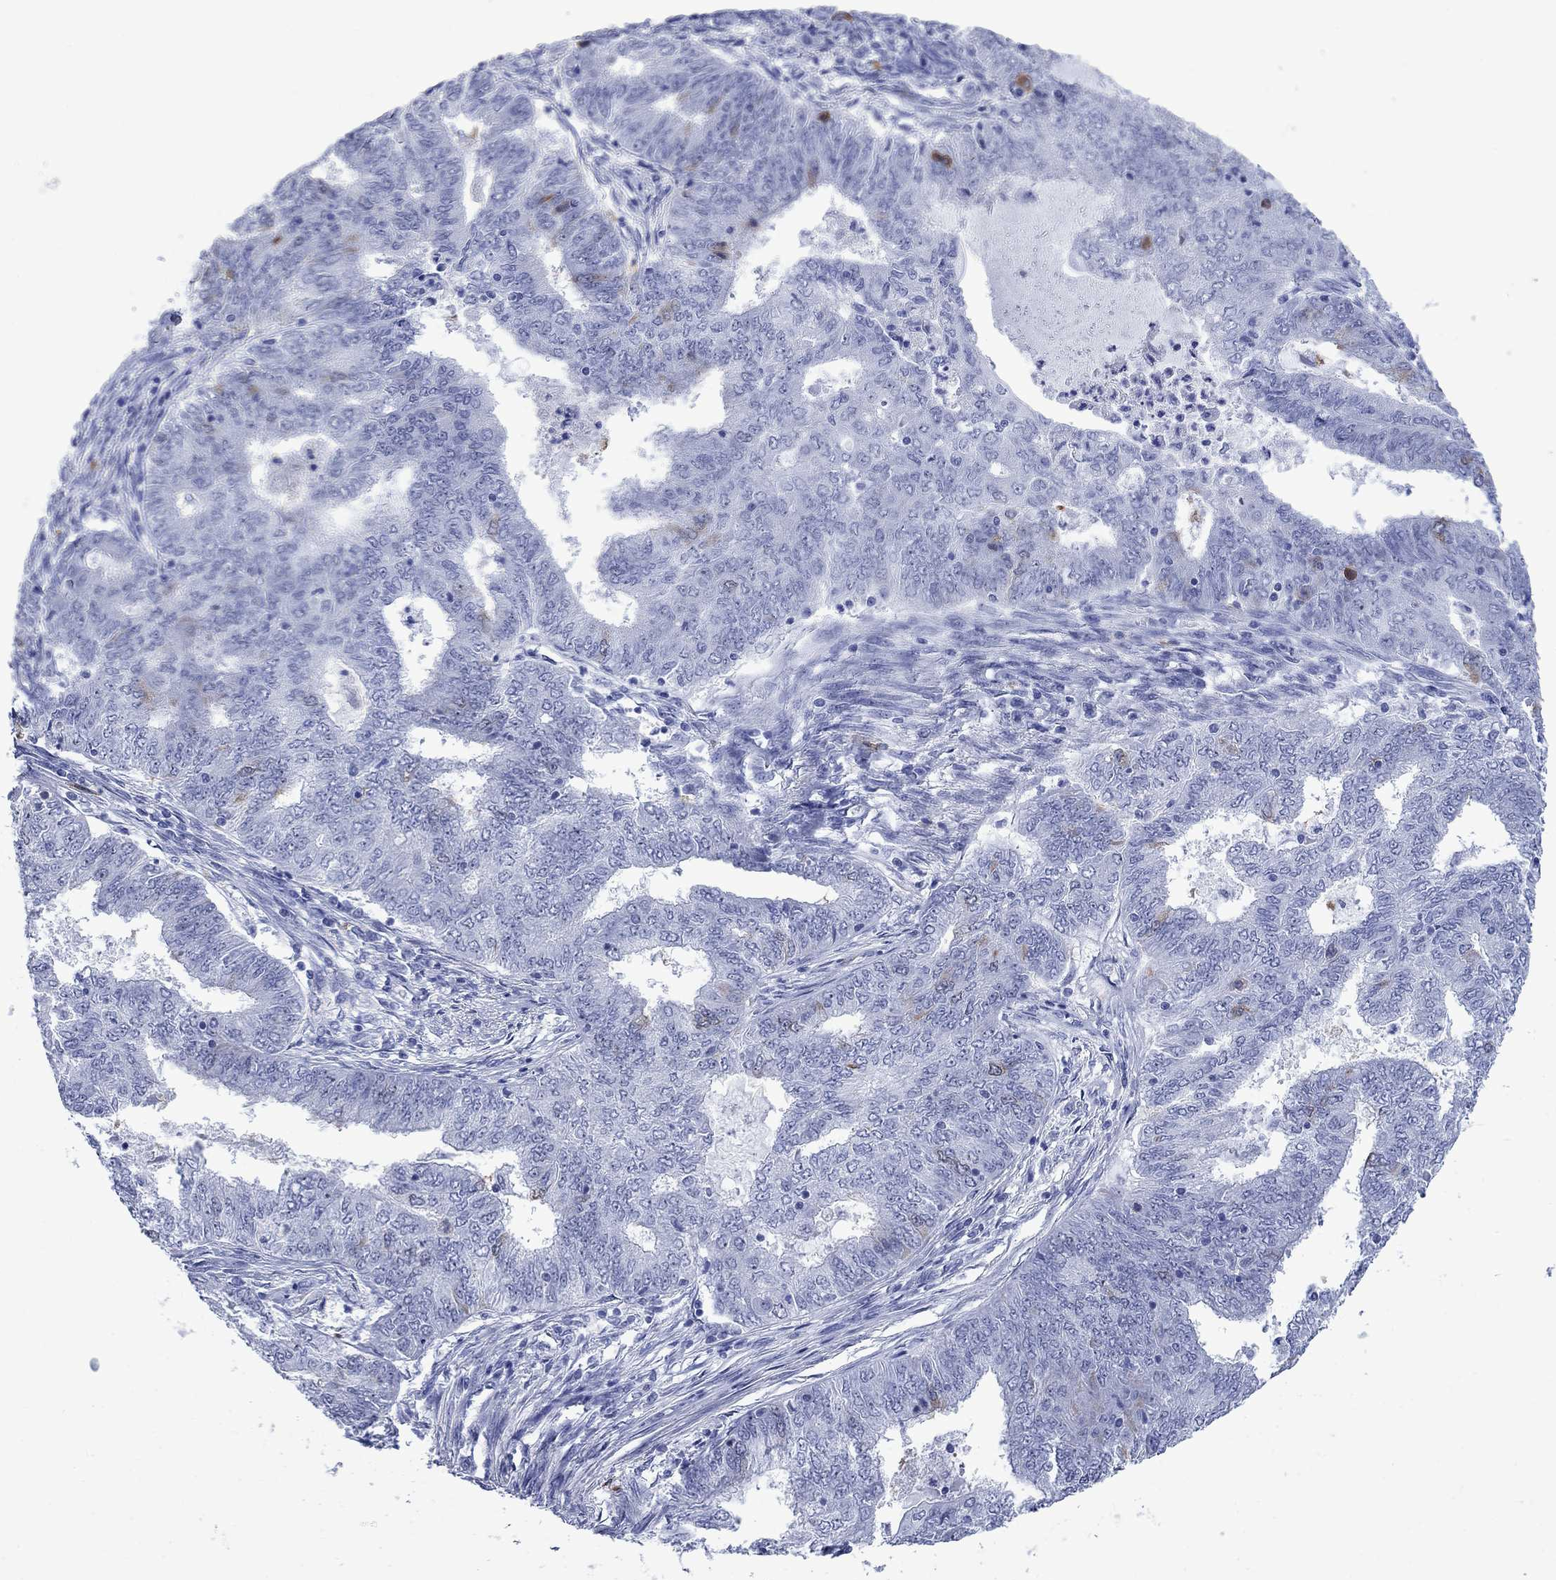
{"staining": {"intensity": "moderate", "quantity": "<25%", "location": "cytoplasmic/membranous"}, "tissue": "endometrial cancer", "cell_type": "Tumor cells", "image_type": "cancer", "snomed": [{"axis": "morphology", "description": "Adenocarcinoma, NOS"}, {"axis": "topography", "description": "Endometrium"}], "caption": "This histopathology image exhibits endometrial adenocarcinoma stained with immunohistochemistry to label a protein in brown. The cytoplasmic/membranous of tumor cells show moderate positivity for the protein. Nuclei are counter-stained blue.", "gene": "TACC3", "patient": {"sex": "female", "age": 62}}